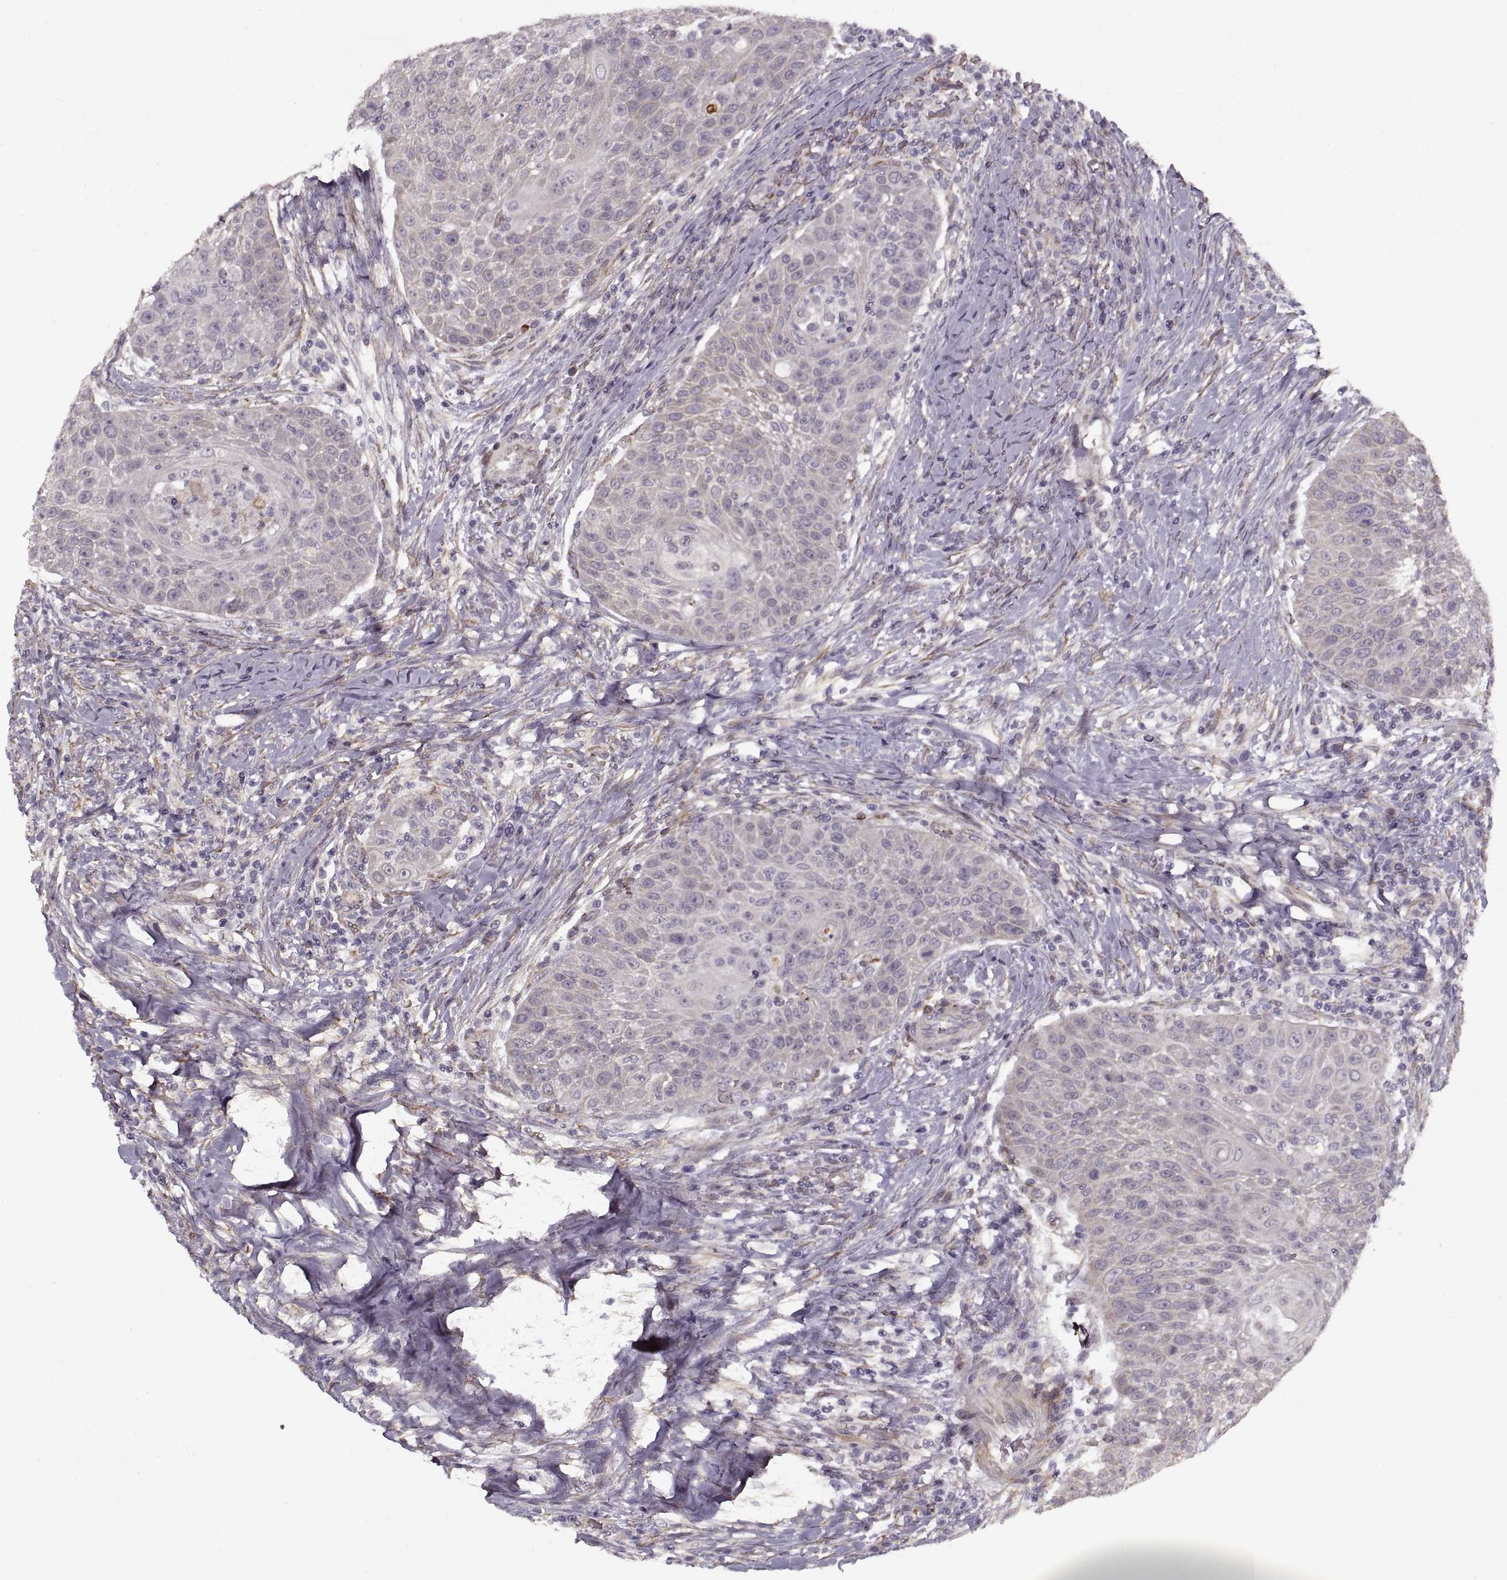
{"staining": {"intensity": "negative", "quantity": "none", "location": "none"}, "tissue": "head and neck cancer", "cell_type": "Tumor cells", "image_type": "cancer", "snomed": [{"axis": "morphology", "description": "Squamous cell carcinoma, NOS"}, {"axis": "topography", "description": "Head-Neck"}], "caption": "An image of human head and neck cancer (squamous cell carcinoma) is negative for staining in tumor cells.", "gene": "LAMB2", "patient": {"sex": "male", "age": 69}}